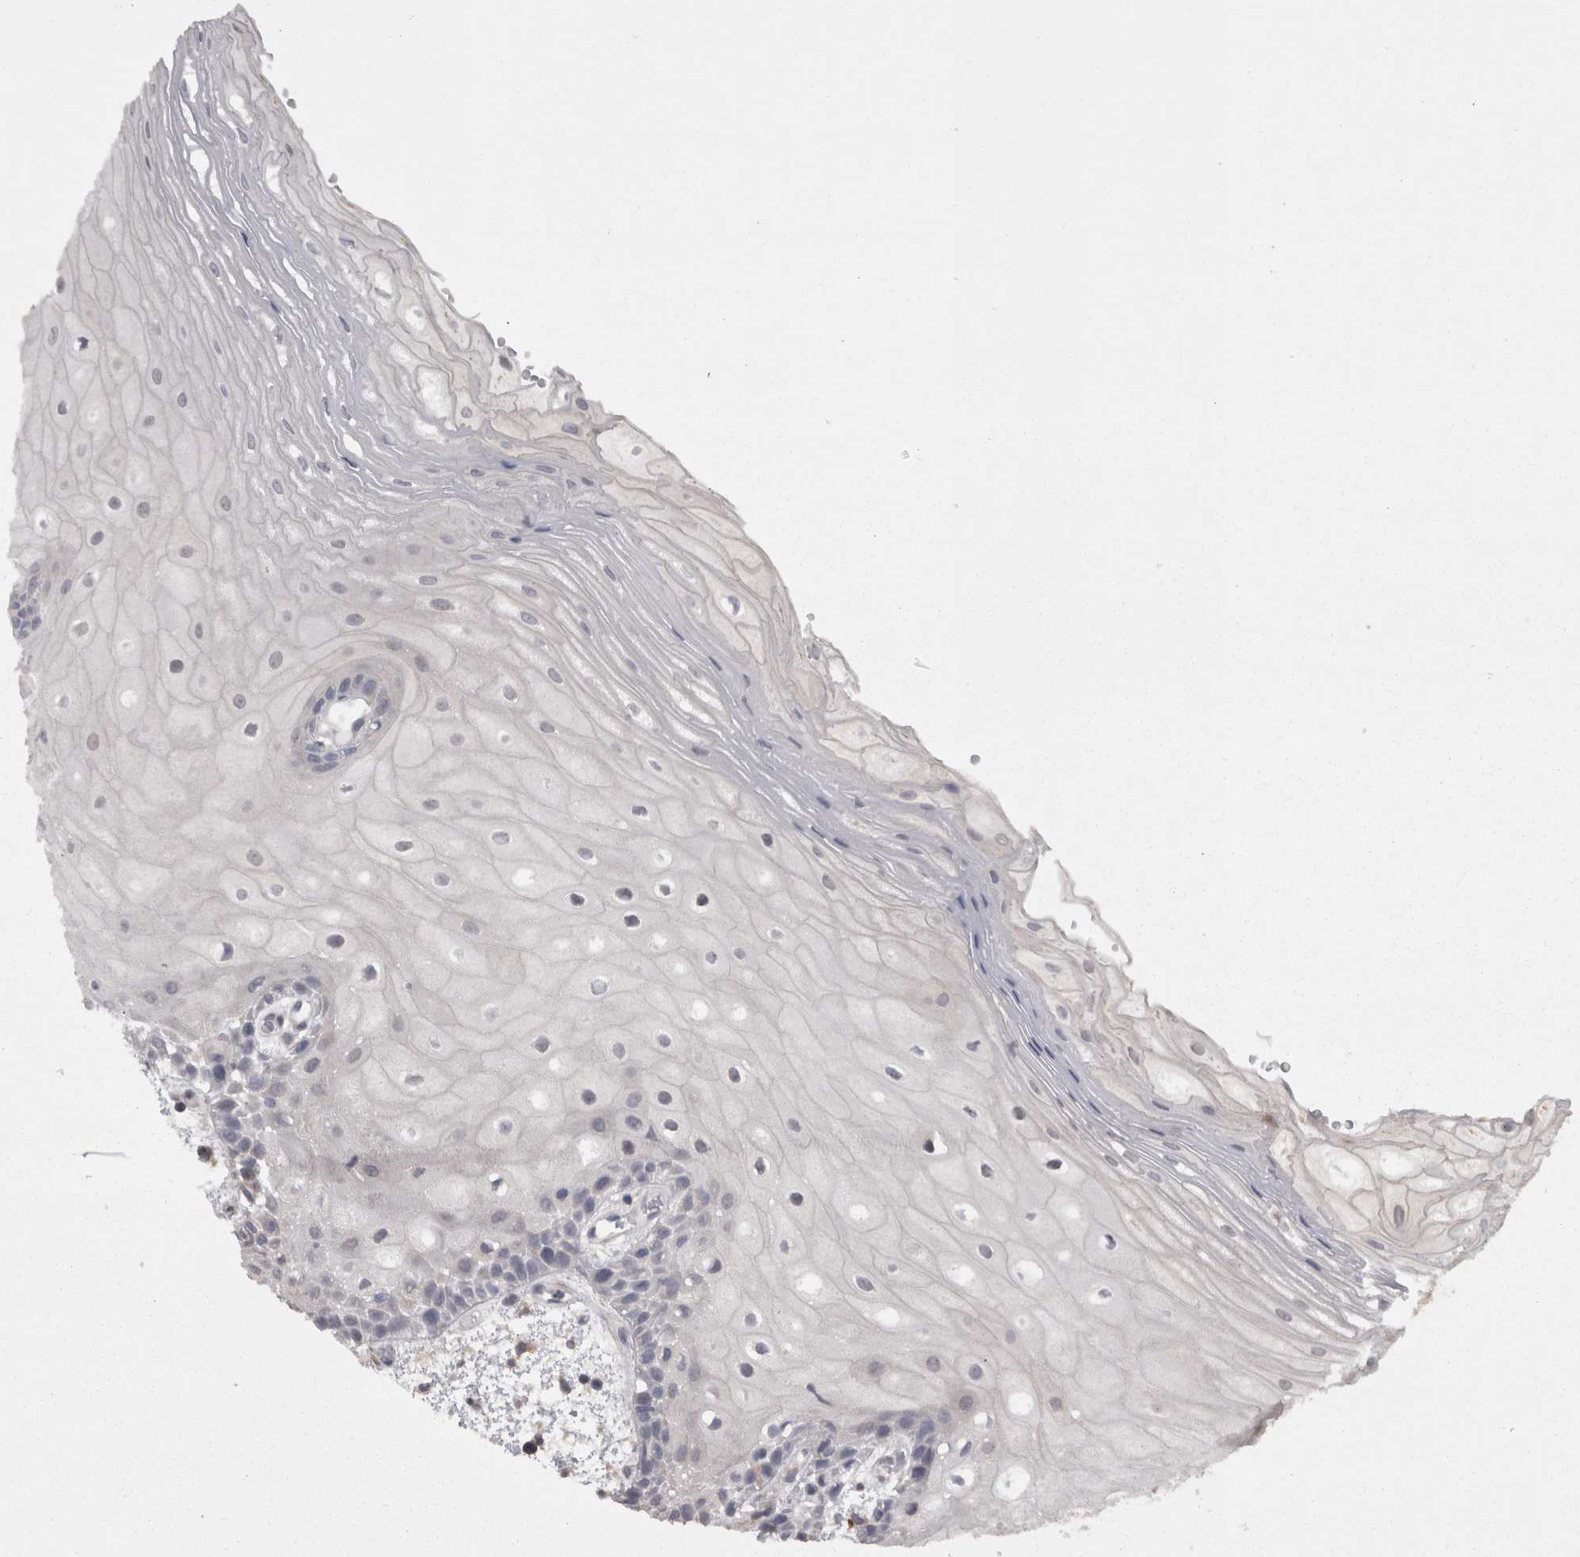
{"staining": {"intensity": "negative", "quantity": "none", "location": "none"}, "tissue": "oral mucosa", "cell_type": "Squamous epithelial cells", "image_type": "normal", "snomed": [{"axis": "morphology", "description": "Normal tissue, NOS"}, {"axis": "topography", "description": "Oral tissue"}], "caption": "Squamous epithelial cells are negative for brown protein staining in normal oral mucosa. Brightfield microscopy of IHC stained with DAB (brown) and hematoxylin (blue), captured at high magnification.", "gene": "CAMK2D", "patient": {"sex": "male", "age": 52}}